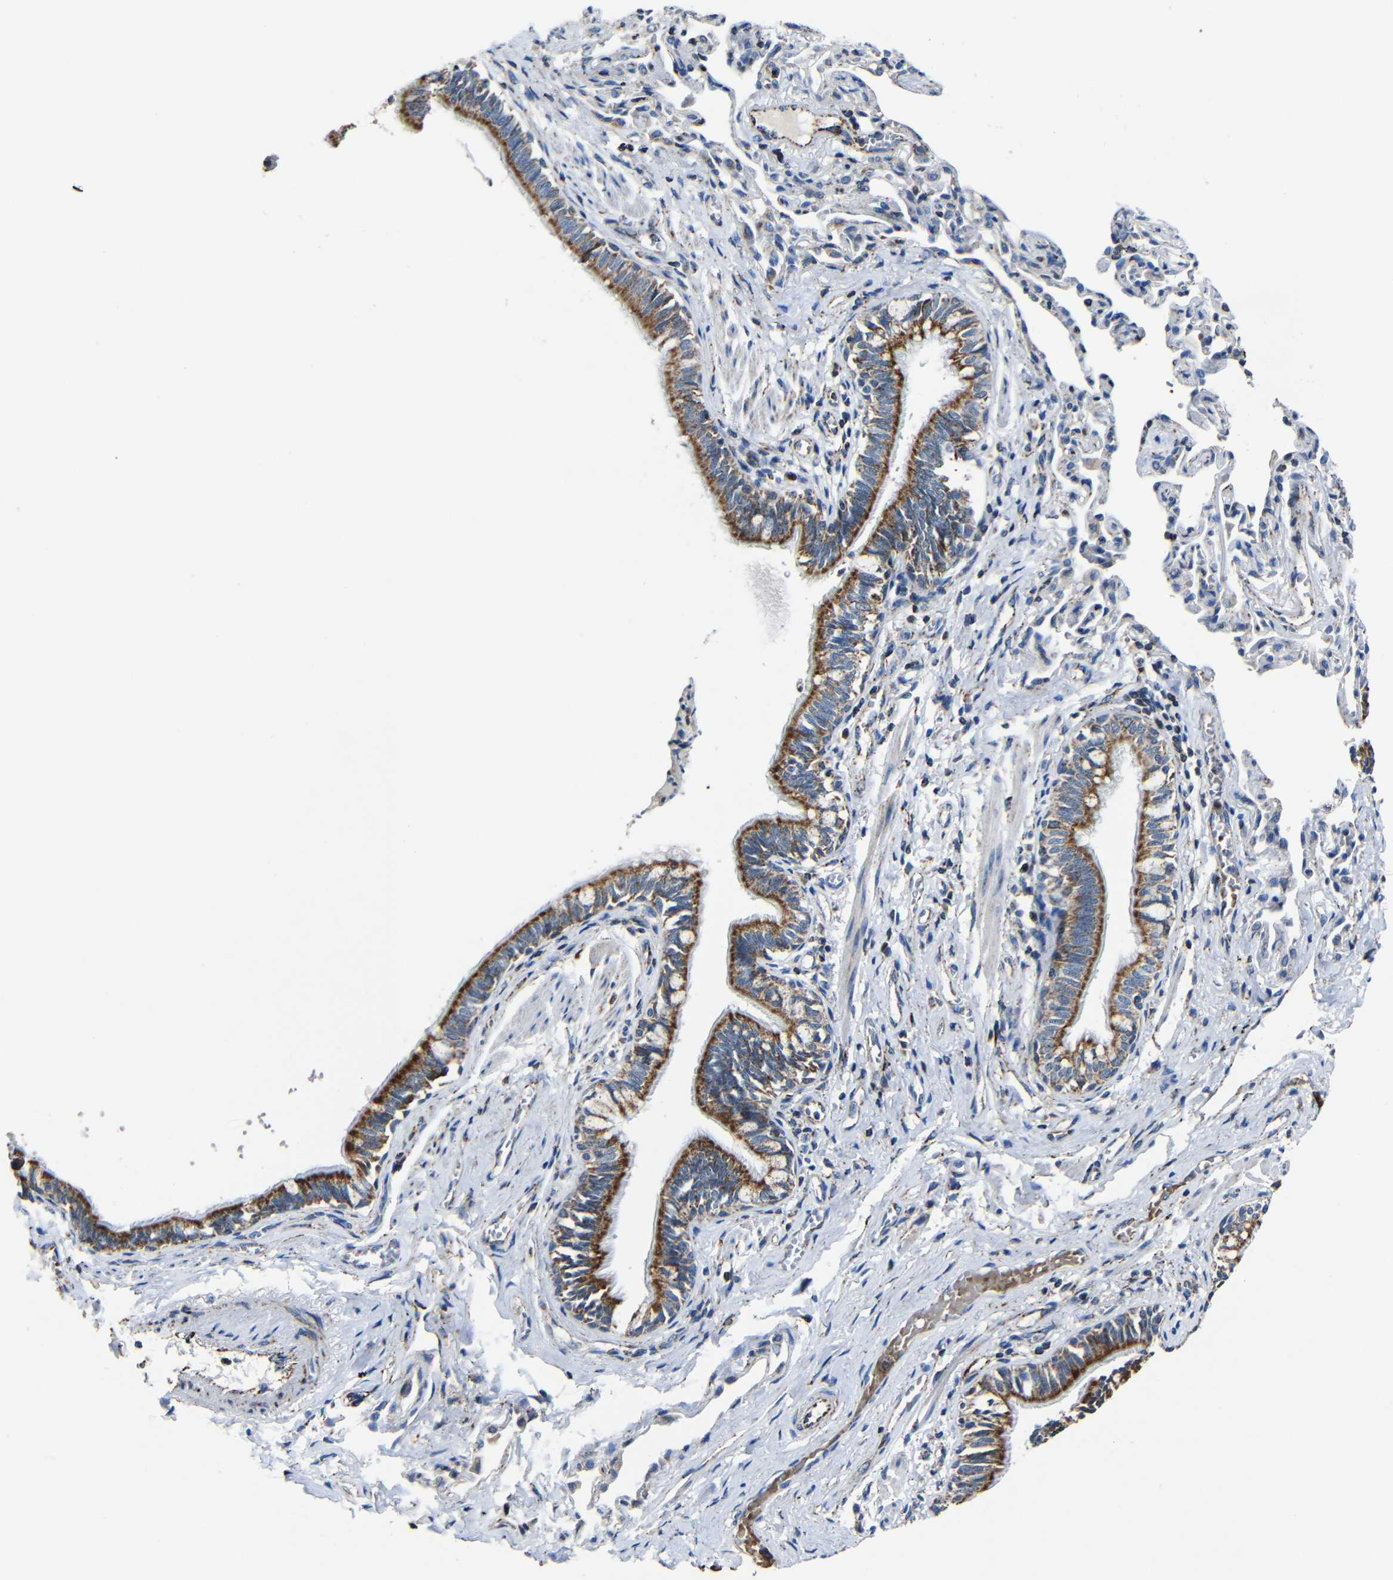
{"staining": {"intensity": "moderate", "quantity": ">75%", "location": "cytoplasmic/membranous"}, "tissue": "bronchus", "cell_type": "Respiratory epithelial cells", "image_type": "normal", "snomed": [{"axis": "morphology", "description": "Normal tissue, NOS"}, {"axis": "topography", "description": "Bronchus"}, {"axis": "topography", "description": "Lung"}], "caption": "Immunohistochemical staining of normal human bronchus reveals moderate cytoplasmic/membranous protein positivity in about >75% of respiratory epithelial cells. The protein is shown in brown color, while the nuclei are stained blue.", "gene": "CA5B", "patient": {"sex": "male", "age": 64}}